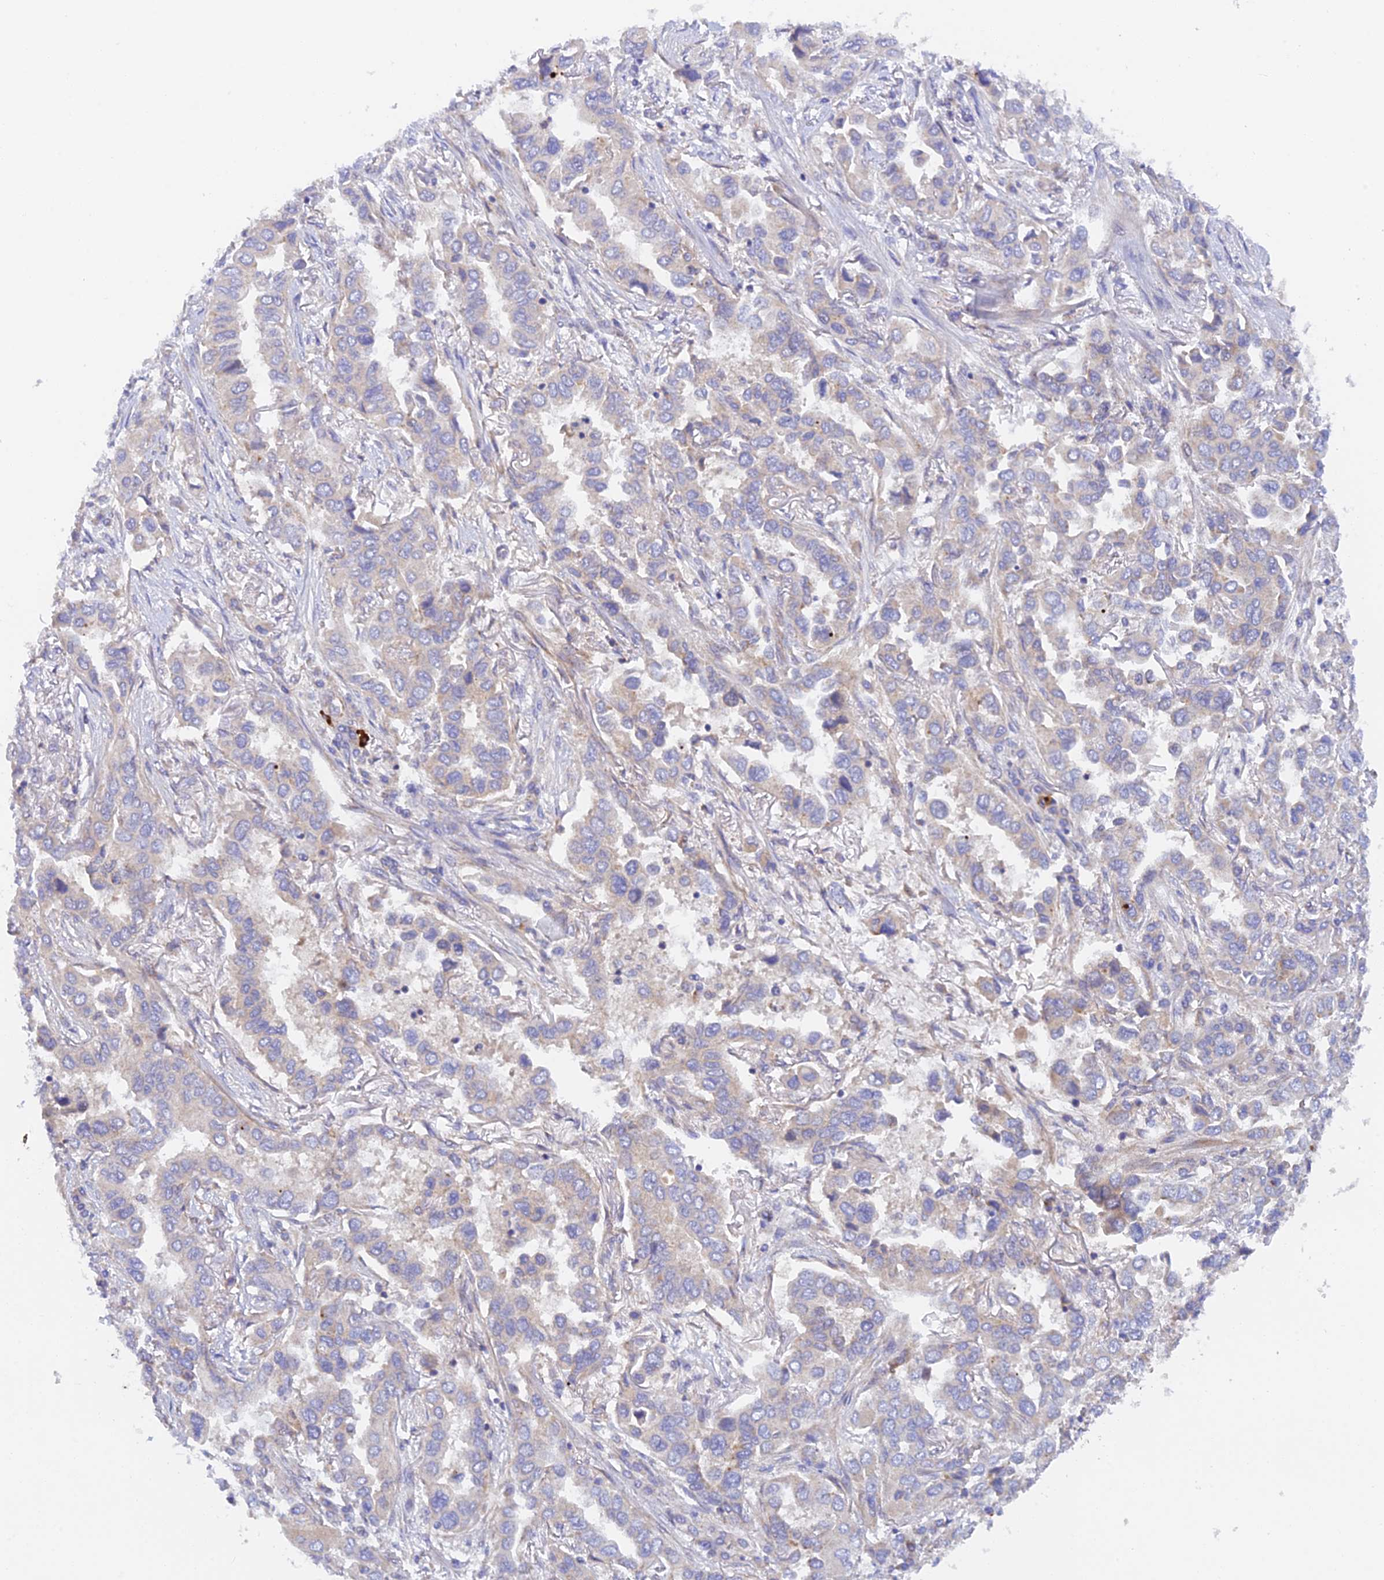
{"staining": {"intensity": "weak", "quantity": "<25%", "location": "cytoplasmic/membranous"}, "tissue": "lung cancer", "cell_type": "Tumor cells", "image_type": "cancer", "snomed": [{"axis": "morphology", "description": "Adenocarcinoma, NOS"}, {"axis": "topography", "description": "Lung"}], "caption": "A high-resolution photomicrograph shows immunohistochemistry (IHC) staining of lung cancer (adenocarcinoma), which shows no significant expression in tumor cells.", "gene": "RANBP6", "patient": {"sex": "female", "age": 76}}